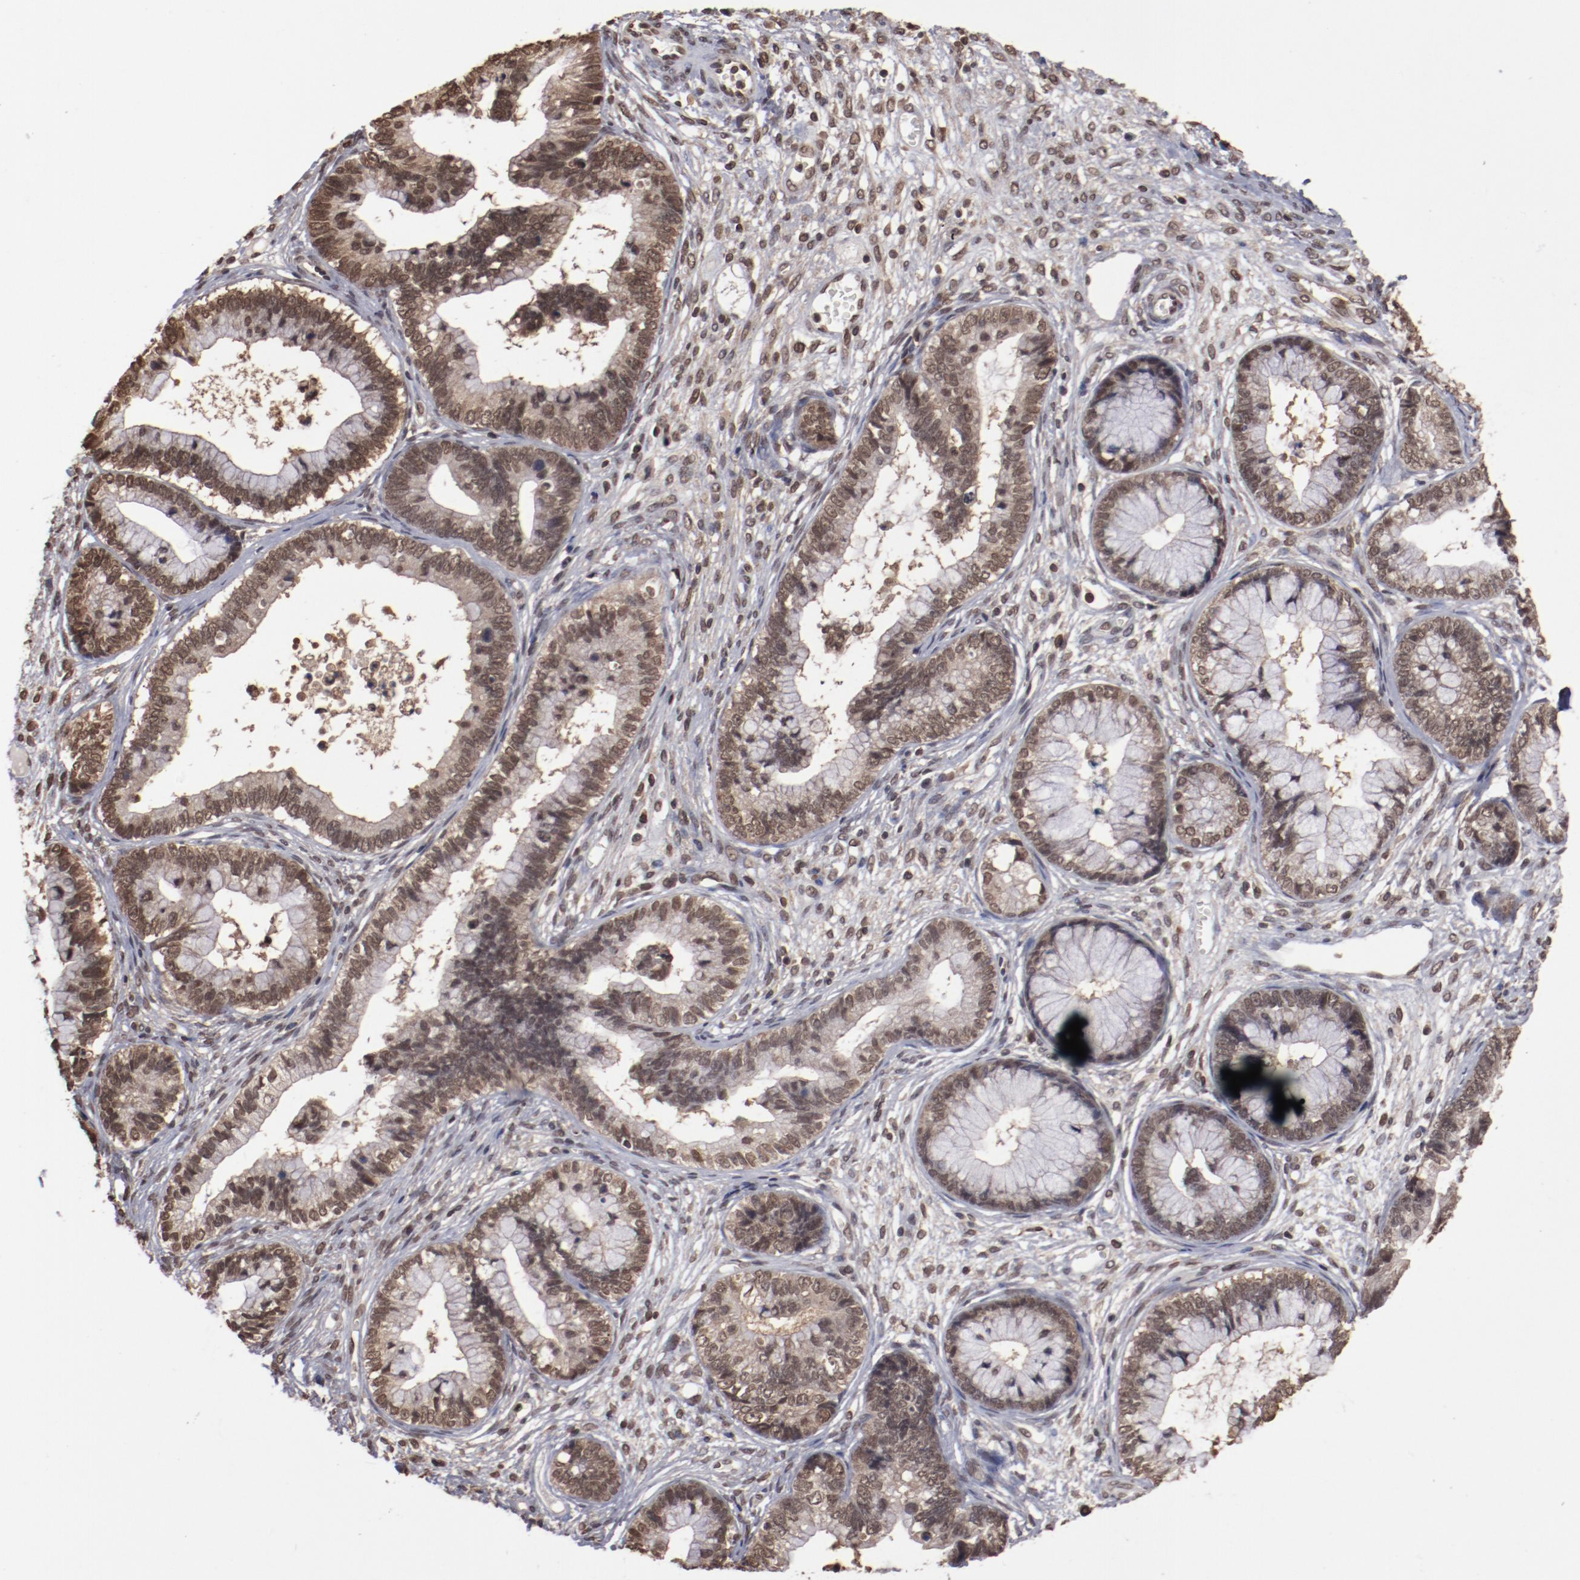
{"staining": {"intensity": "strong", "quantity": ">75%", "location": "nuclear"}, "tissue": "cervical cancer", "cell_type": "Tumor cells", "image_type": "cancer", "snomed": [{"axis": "morphology", "description": "Adenocarcinoma, NOS"}, {"axis": "topography", "description": "Cervix"}], "caption": "Brown immunohistochemical staining in adenocarcinoma (cervical) displays strong nuclear staining in approximately >75% of tumor cells.", "gene": "AKT1", "patient": {"sex": "female", "age": 44}}